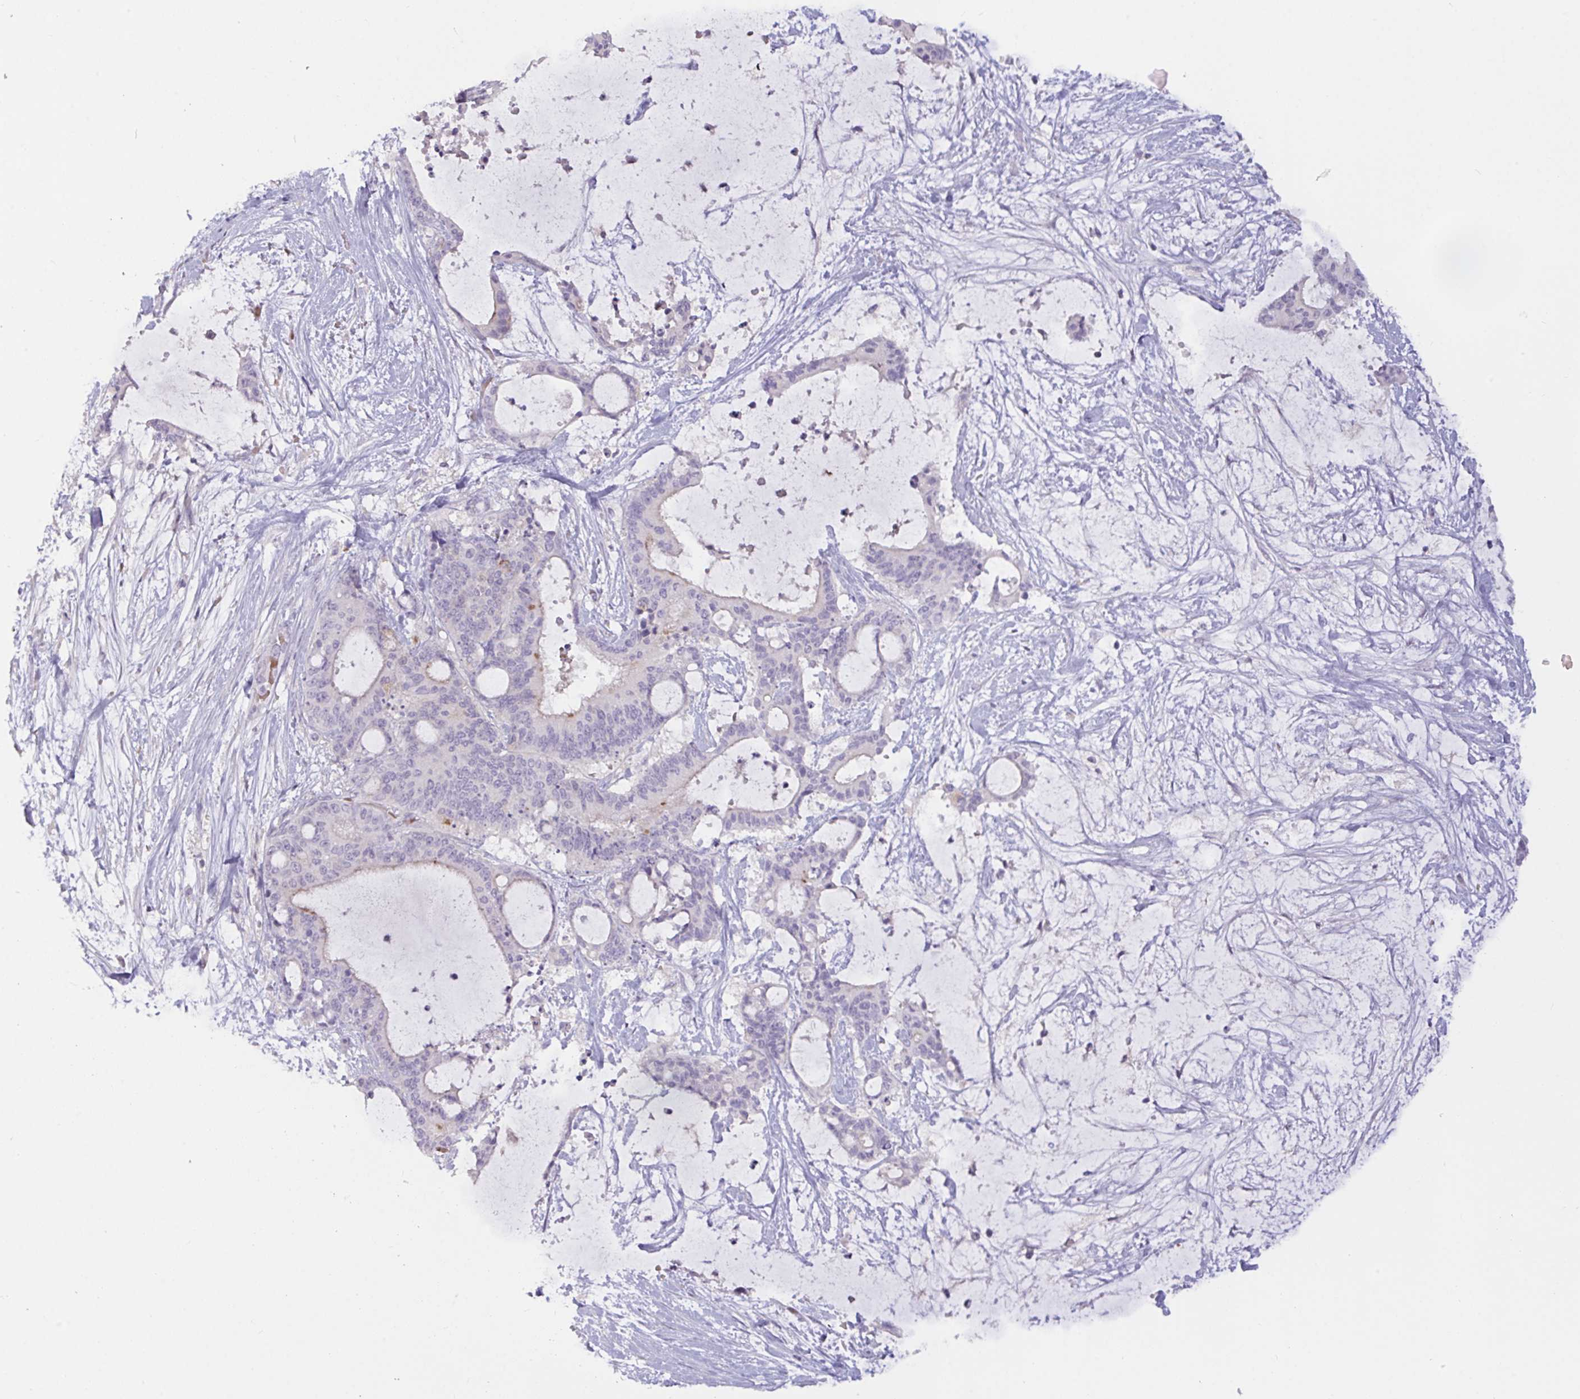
{"staining": {"intensity": "weak", "quantity": "<25%", "location": "cytoplasmic/membranous"}, "tissue": "liver cancer", "cell_type": "Tumor cells", "image_type": "cancer", "snomed": [{"axis": "morphology", "description": "Normal tissue, NOS"}, {"axis": "morphology", "description": "Cholangiocarcinoma"}, {"axis": "topography", "description": "Liver"}, {"axis": "topography", "description": "Peripheral nerve tissue"}], "caption": "IHC image of neoplastic tissue: liver cholangiocarcinoma stained with DAB (3,3'-diaminobenzidine) reveals no significant protein staining in tumor cells.", "gene": "RFPL4B", "patient": {"sex": "female", "age": 73}}